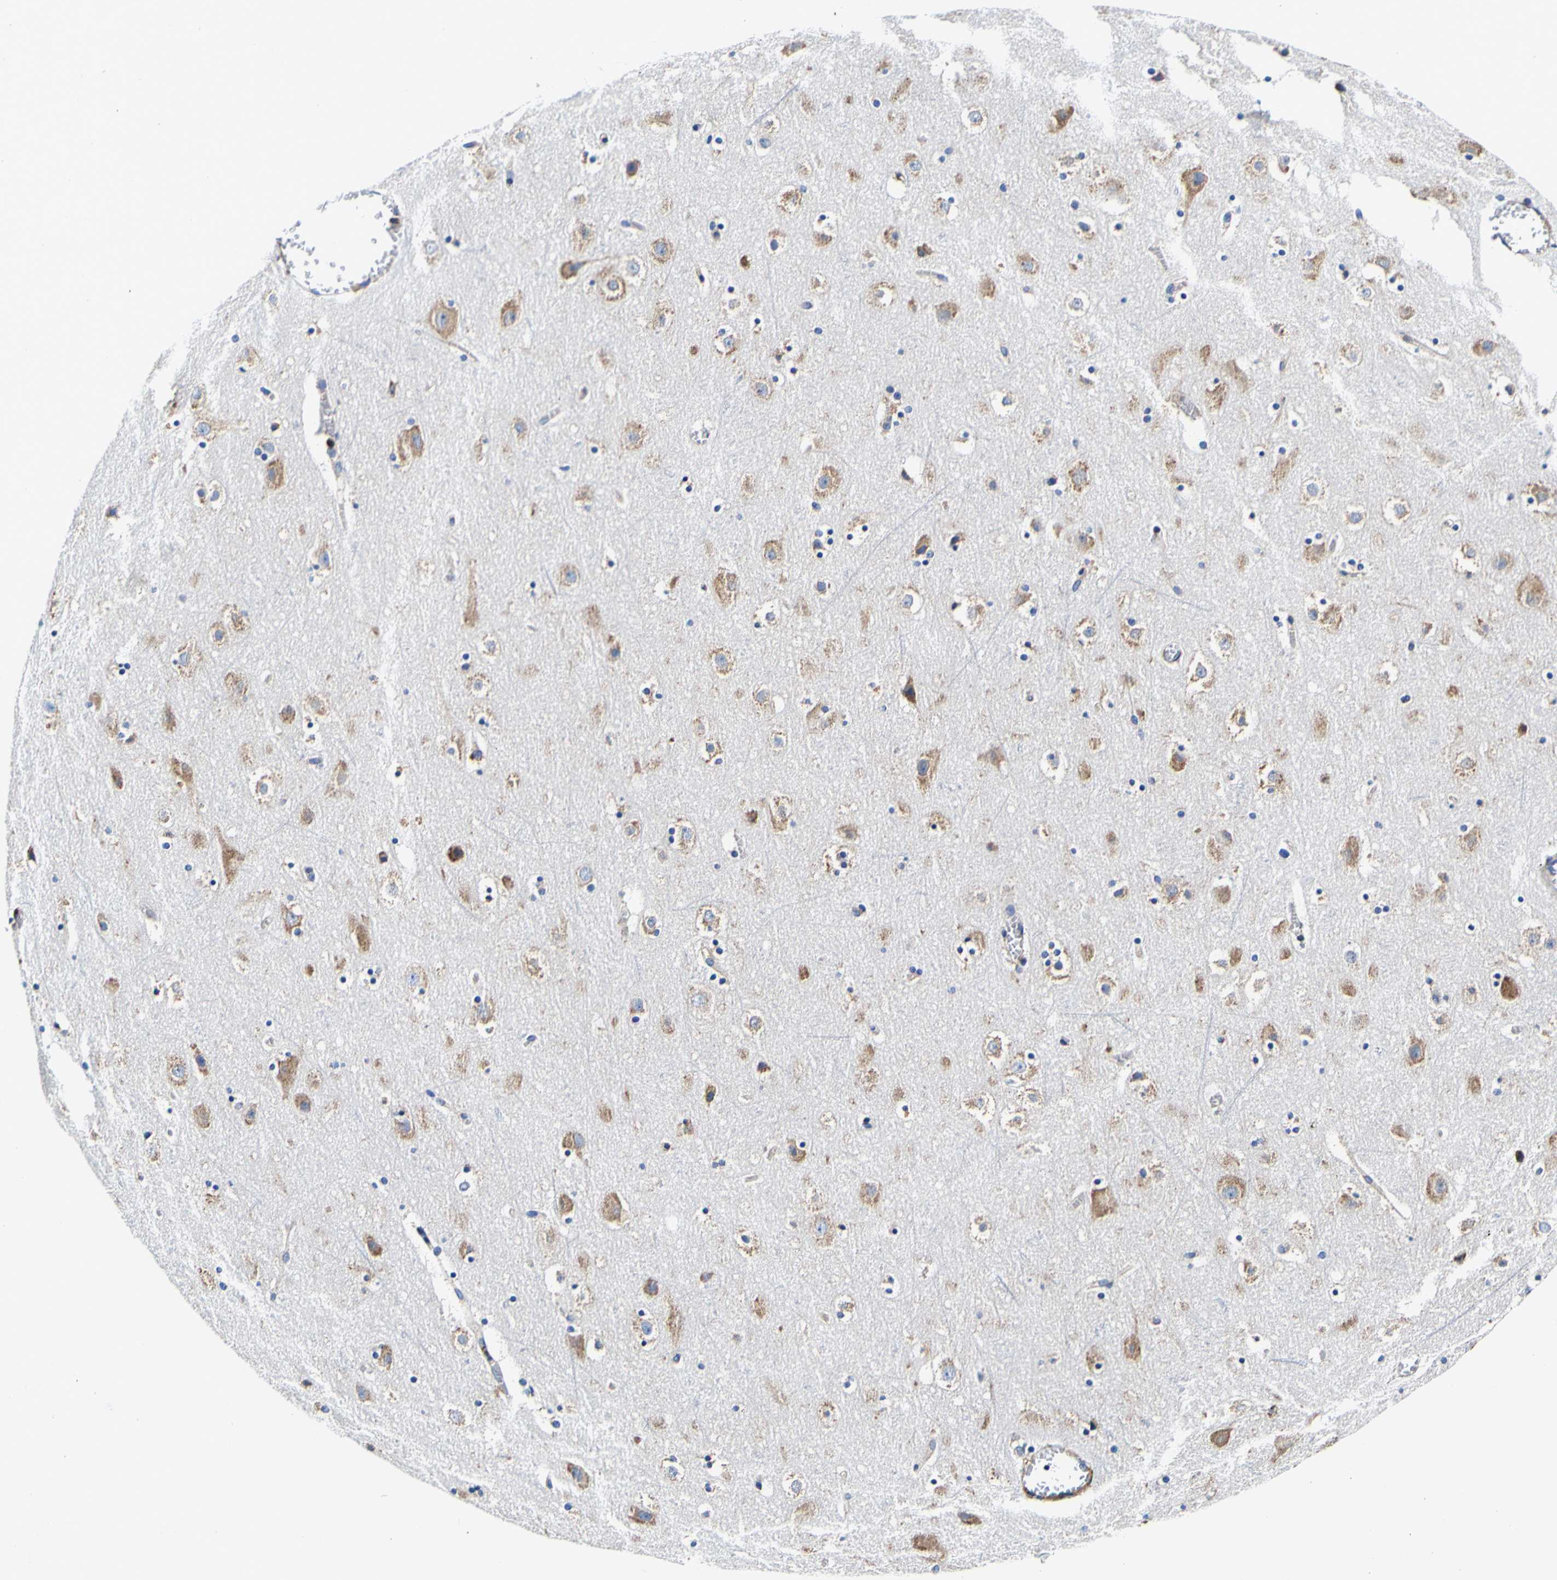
{"staining": {"intensity": "moderate", "quantity": "<25%", "location": "cytoplasmic/membranous"}, "tissue": "cerebral cortex", "cell_type": "Endothelial cells", "image_type": "normal", "snomed": [{"axis": "morphology", "description": "Normal tissue, NOS"}, {"axis": "topography", "description": "Cerebral cortex"}], "caption": "Endothelial cells exhibit moderate cytoplasmic/membranous expression in approximately <25% of cells in benign cerebral cortex. Nuclei are stained in blue.", "gene": "P4HB", "patient": {"sex": "male", "age": 45}}